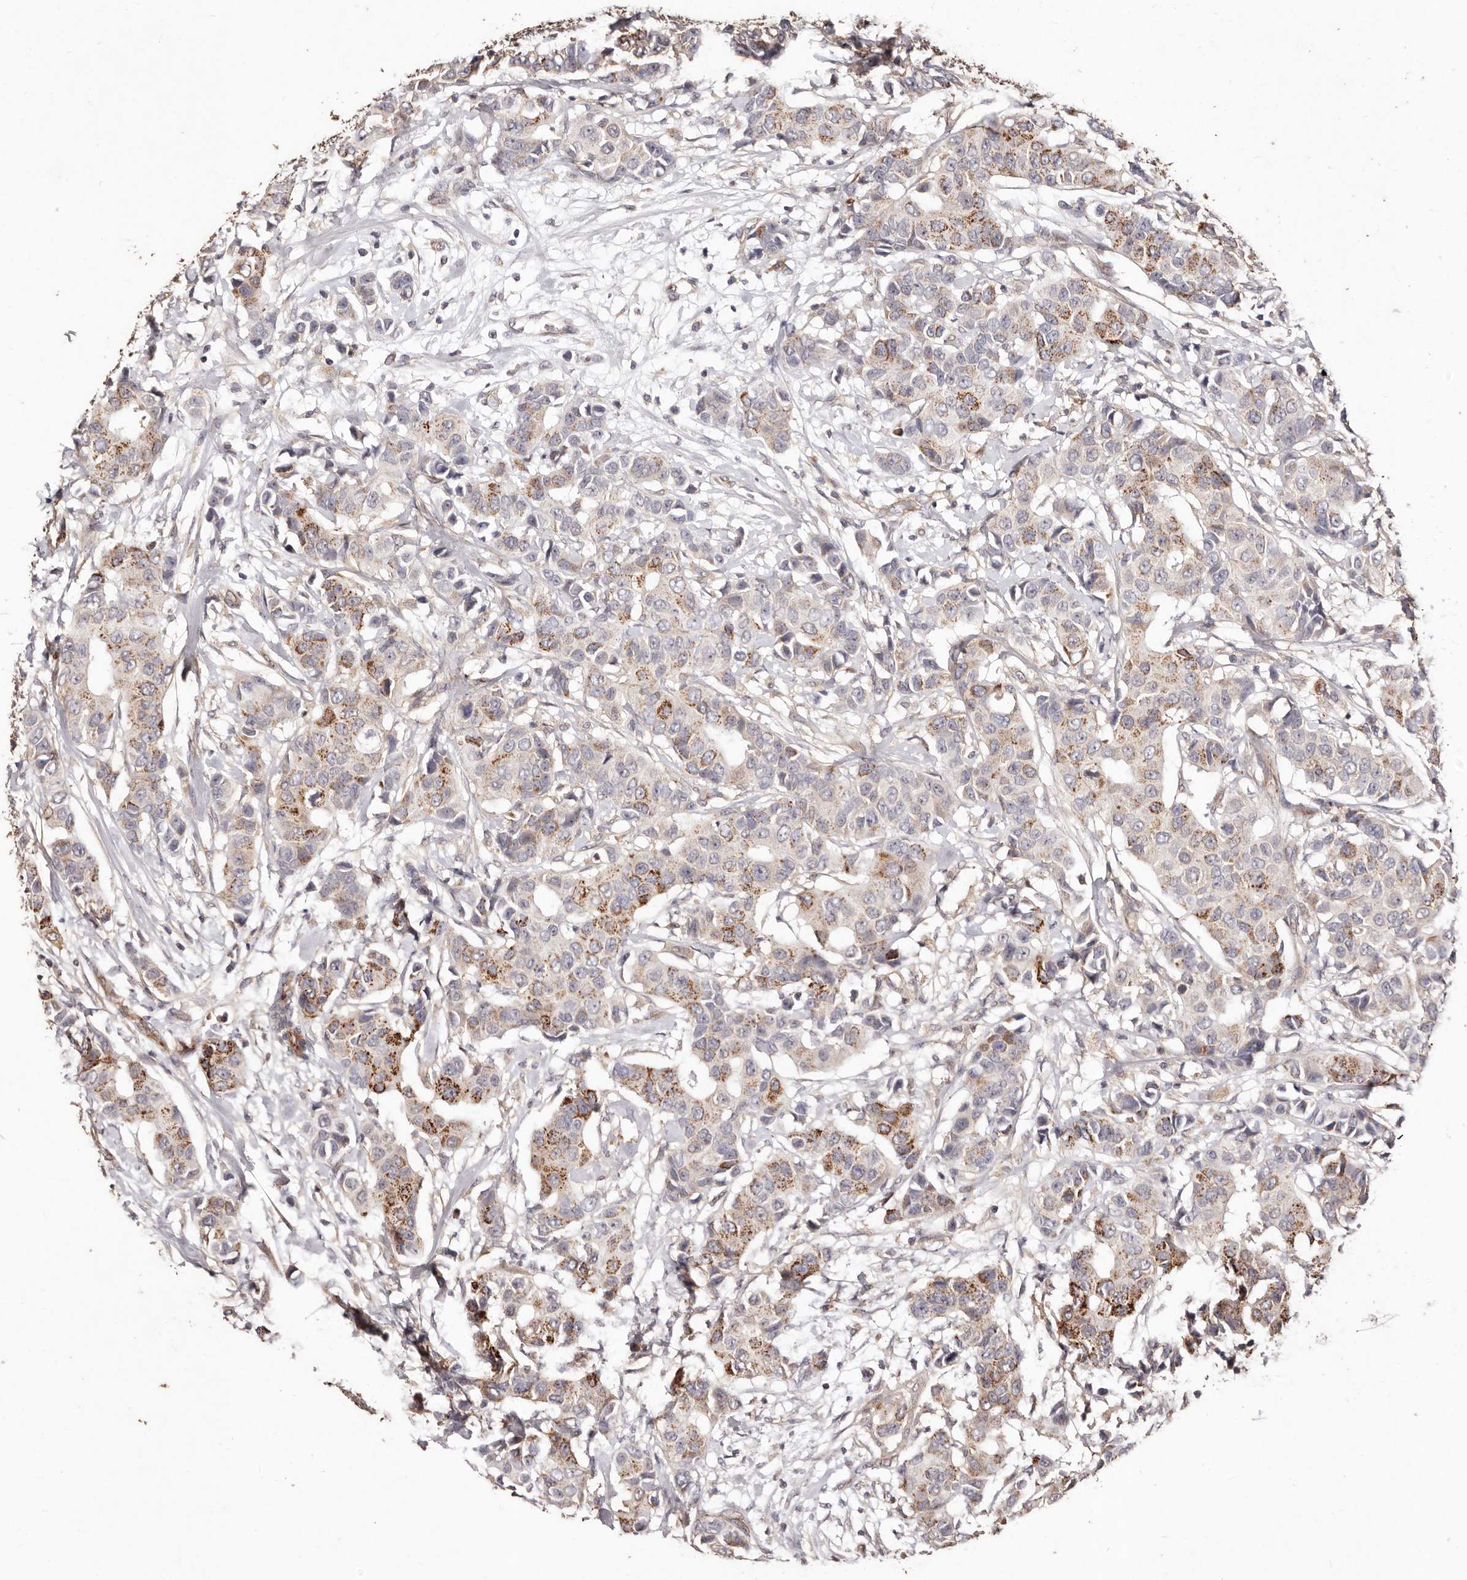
{"staining": {"intensity": "moderate", "quantity": "25%-75%", "location": "cytoplasmic/membranous"}, "tissue": "breast cancer", "cell_type": "Tumor cells", "image_type": "cancer", "snomed": [{"axis": "morphology", "description": "Normal tissue, NOS"}, {"axis": "morphology", "description": "Duct carcinoma"}, {"axis": "topography", "description": "Breast"}], "caption": "This histopathology image shows IHC staining of human breast cancer, with medium moderate cytoplasmic/membranous staining in about 25%-75% of tumor cells.", "gene": "CCL14", "patient": {"sex": "female", "age": 39}}